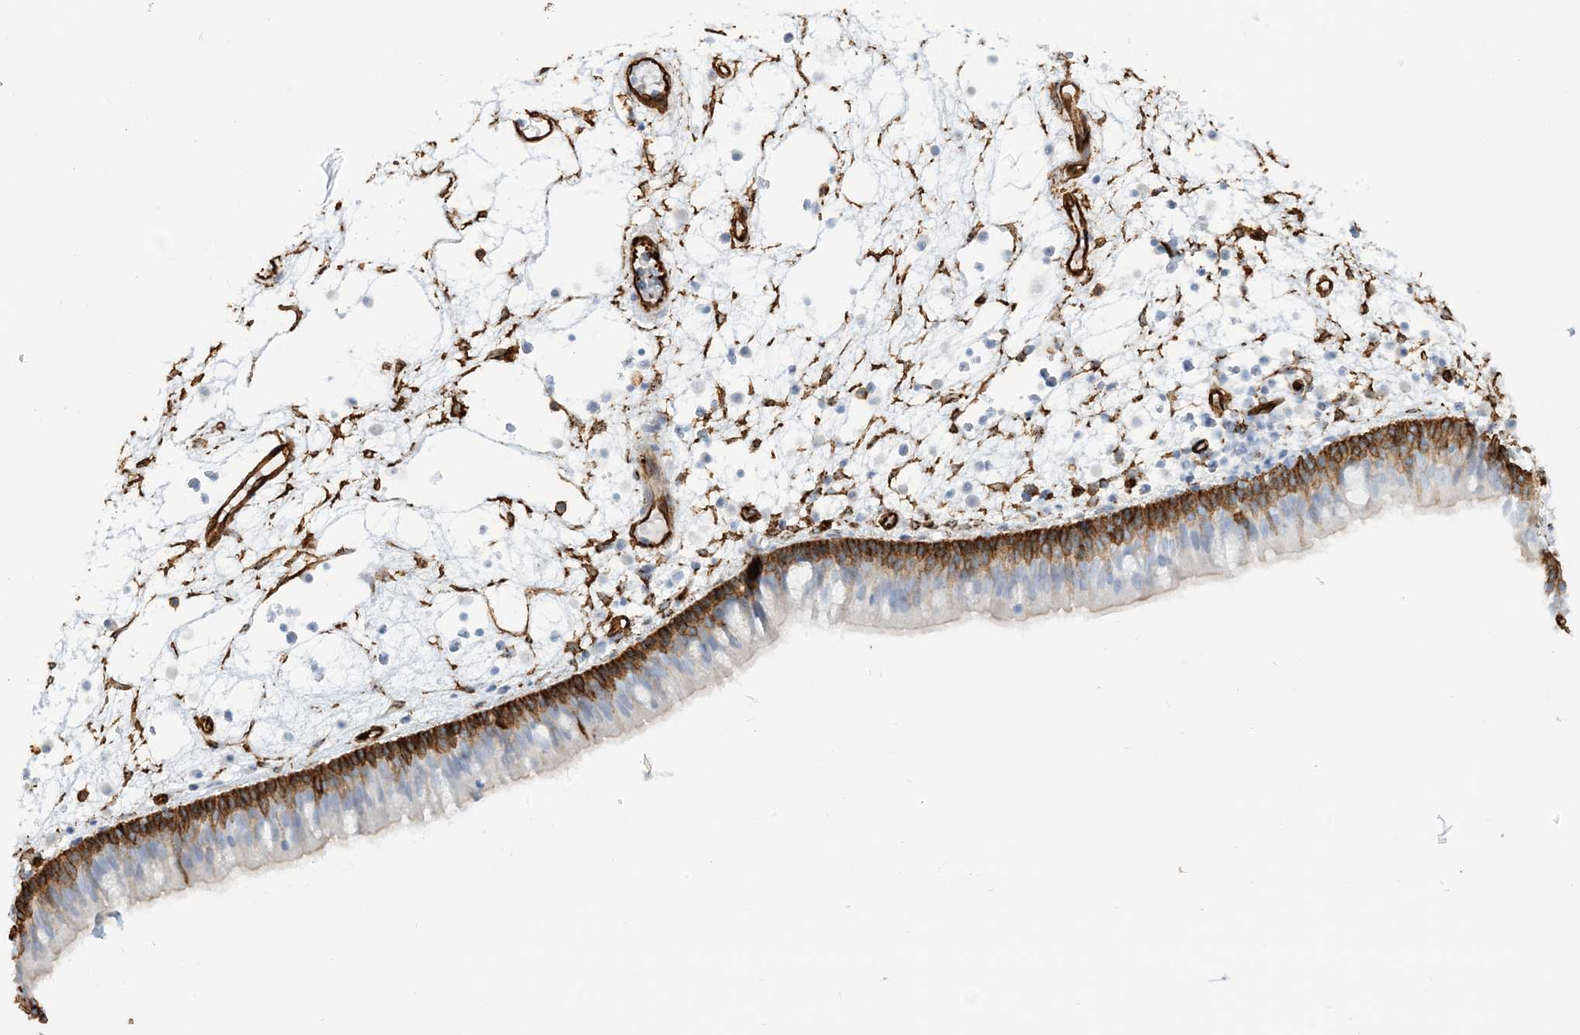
{"staining": {"intensity": "strong", "quantity": "25%-75%", "location": "cytoplasmic/membranous"}, "tissue": "nasopharynx", "cell_type": "Respiratory epithelial cells", "image_type": "normal", "snomed": [{"axis": "morphology", "description": "Normal tissue, NOS"}, {"axis": "morphology", "description": "Inflammation, NOS"}, {"axis": "morphology", "description": "Malignant melanoma, Metastatic site"}, {"axis": "topography", "description": "Nasopharynx"}], "caption": "Strong cytoplasmic/membranous staining for a protein is appreciated in about 25%-75% of respiratory epithelial cells of benign nasopharynx using IHC.", "gene": "EPS8L3", "patient": {"sex": "male", "age": 70}}